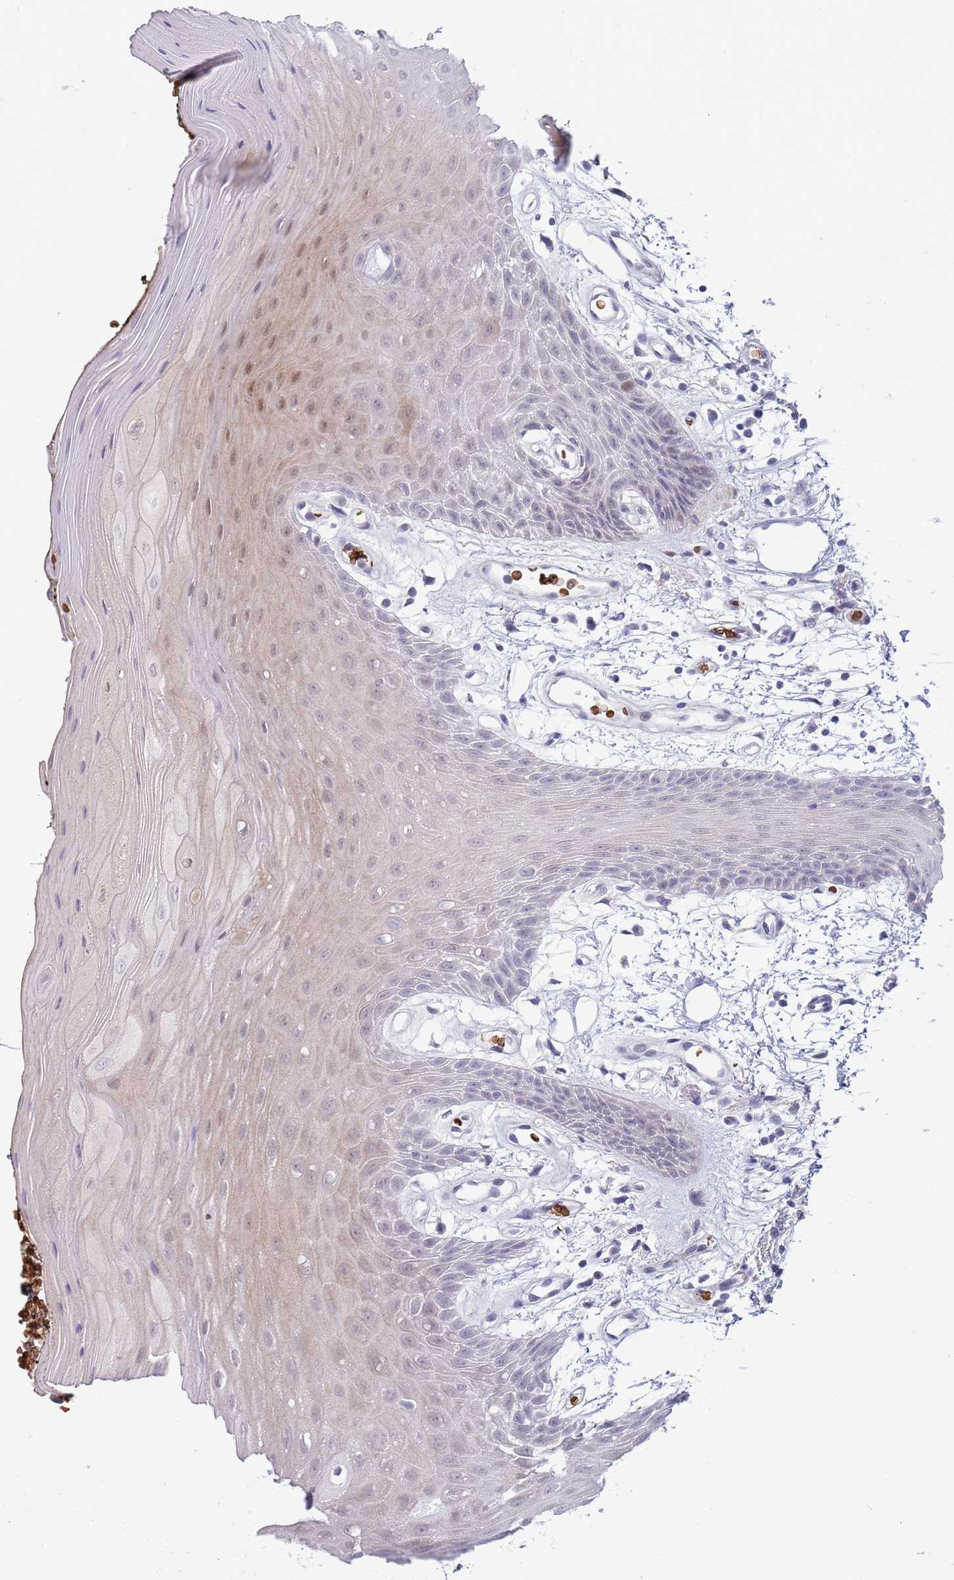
{"staining": {"intensity": "weak", "quantity": "<25%", "location": "nuclear"}, "tissue": "oral mucosa", "cell_type": "Squamous epithelial cells", "image_type": "normal", "snomed": [{"axis": "morphology", "description": "Normal tissue, NOS"}, {"axis": "topography", "description": "Oral tissue"}, {"axis": "topography", "description": "Tounge, NOS"}], "caption": "Immunohistochemical staining of unremarkable human oral mucosa displays no significant staining in squamous epithelial cells. (Immunohistochemistry, brightfield microscopy, high magnification).", "gene": "LYPD6B", "patient": {"sex": "female", "age": 59}}